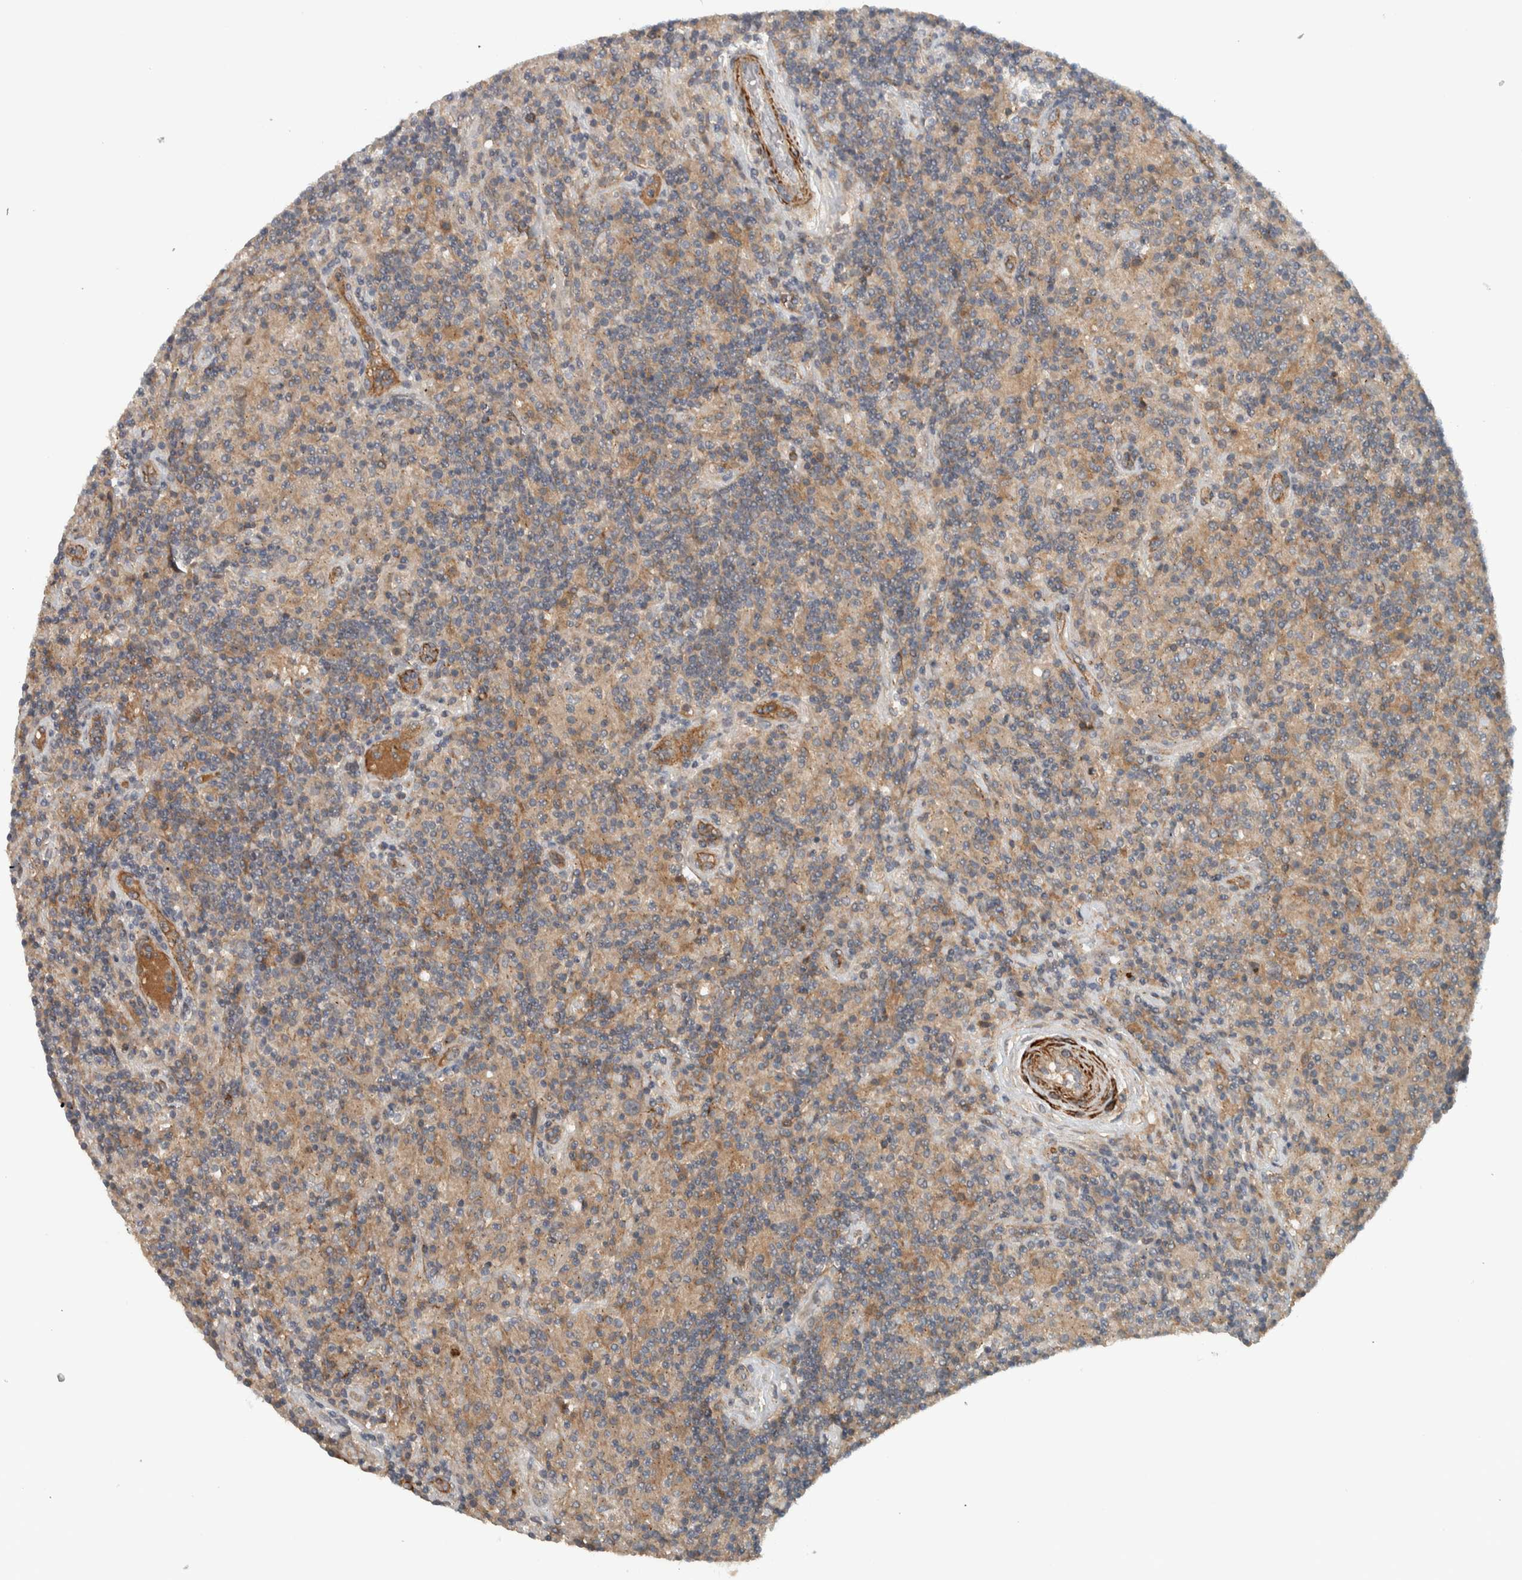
{"staining": {"intensity": "weak", "quantity": ">75%", "location": "cytoplasmic/membranous"}, "tissue": "lymphoma", "cell_type": "Tumor cells", "image_type": "cancer", "snomed": [{"axis": "morphology", "description": "Hodgkin's disease, NOS"}, {"axis": "topography", "description": "Lymph node"}], "caption": "Immunohistochemistry histopathology image of Hodgkin's disease stained for a protein (brown), which shows low levels of weak cytoplasmic/membranous staining in approximately >75% of tumor cells.", "gene": "LBHD1", "patient": {"sex": "male", "age": 70}}